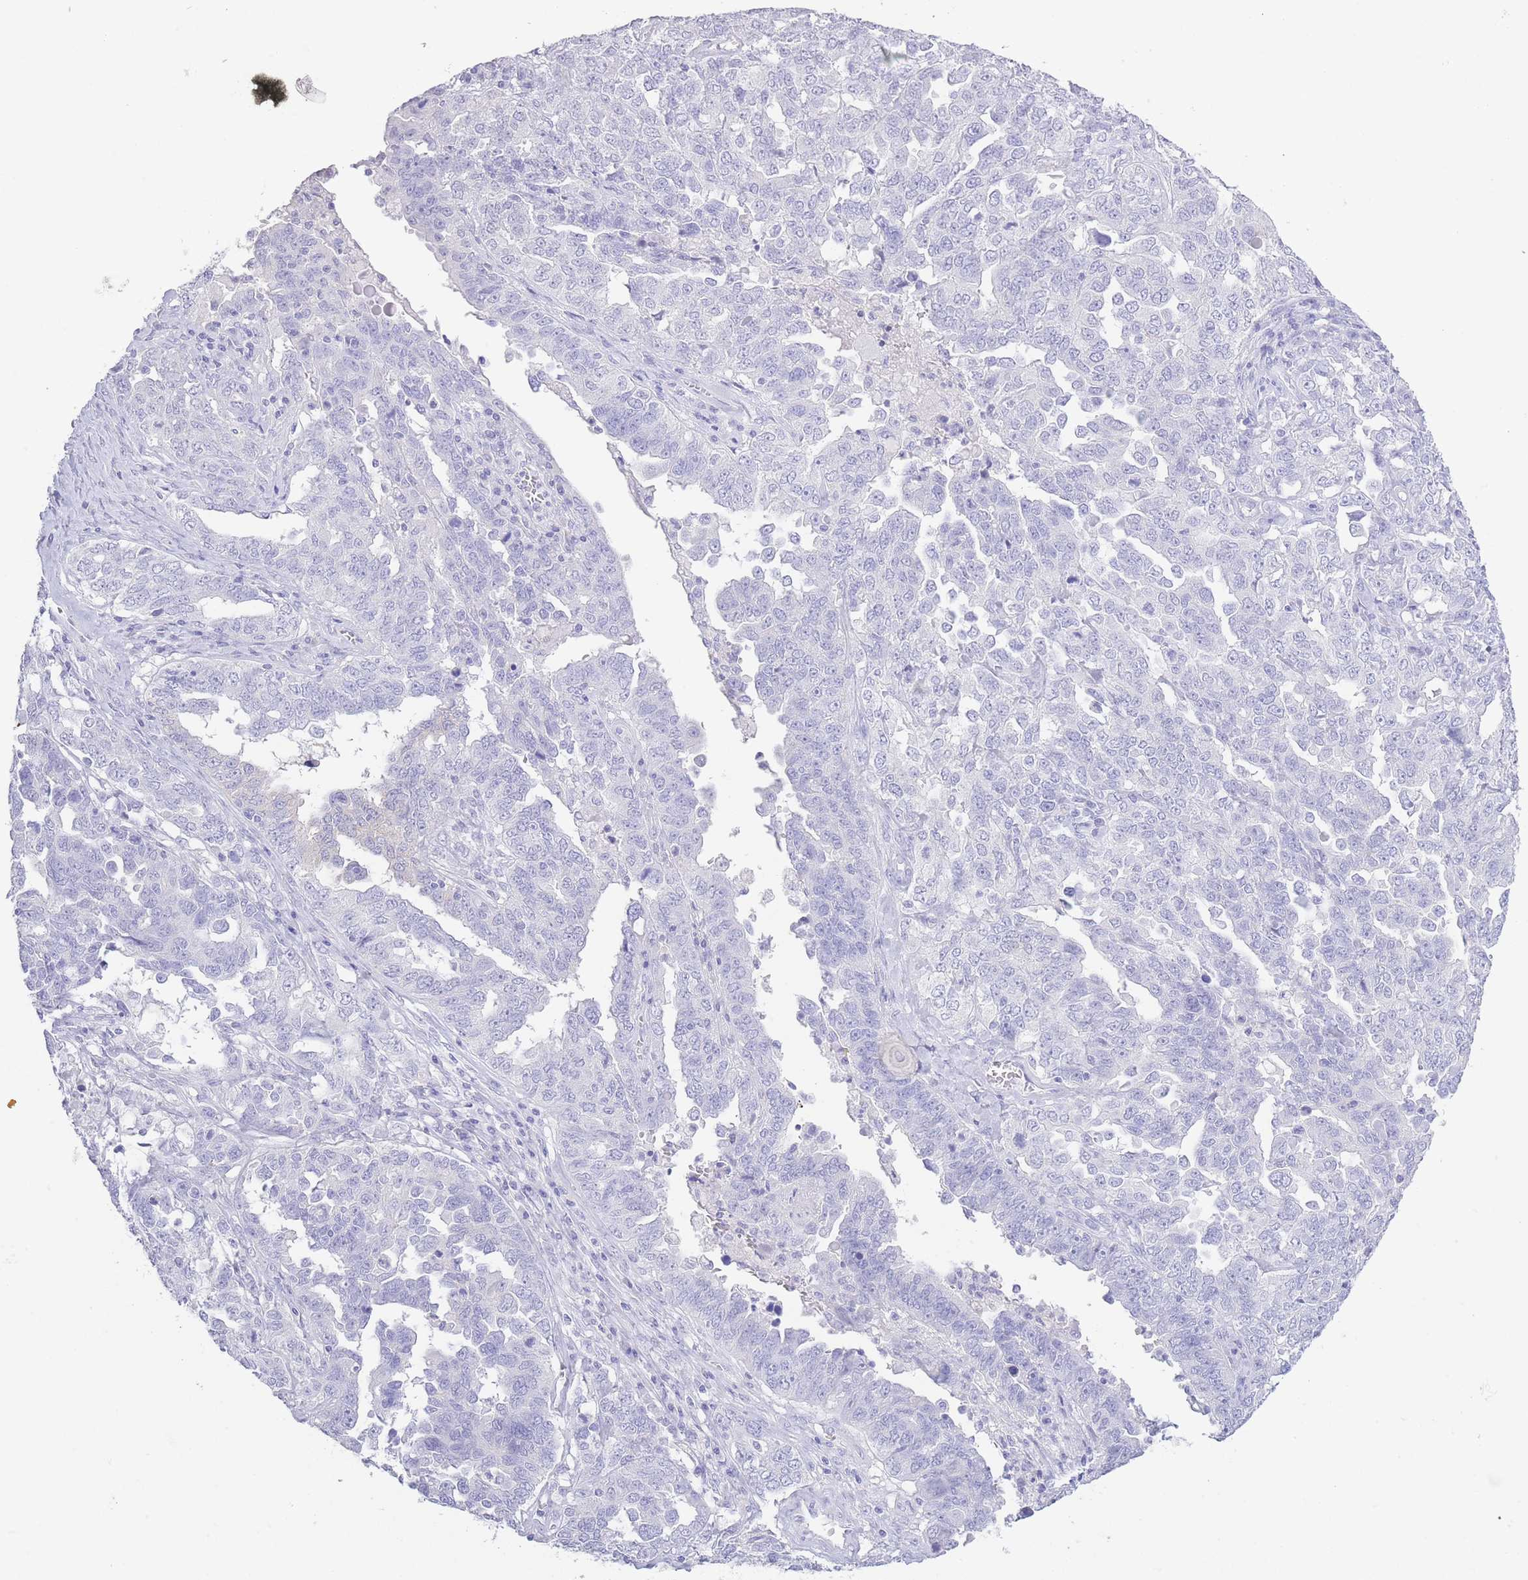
{"staining": {"intensity": "negative", "quantity": "none", "location": "none"}, "tissue": "ovarian cancer", "cell_type": "Tumor cells", "image_type": "cancer", "snomed": [{"axis": "morphology", "description": "Carcinoma, endometroid"}, {"axis": "topography", "description": "Ovary"}], "caption": "This is an immunohistochemistry photomicrograph of ovarian cancer (endometroid carcinoma). There is no expression in tumor cells.", "gene": "PKLR", "patient": {"sex": "female", "age": 62}}